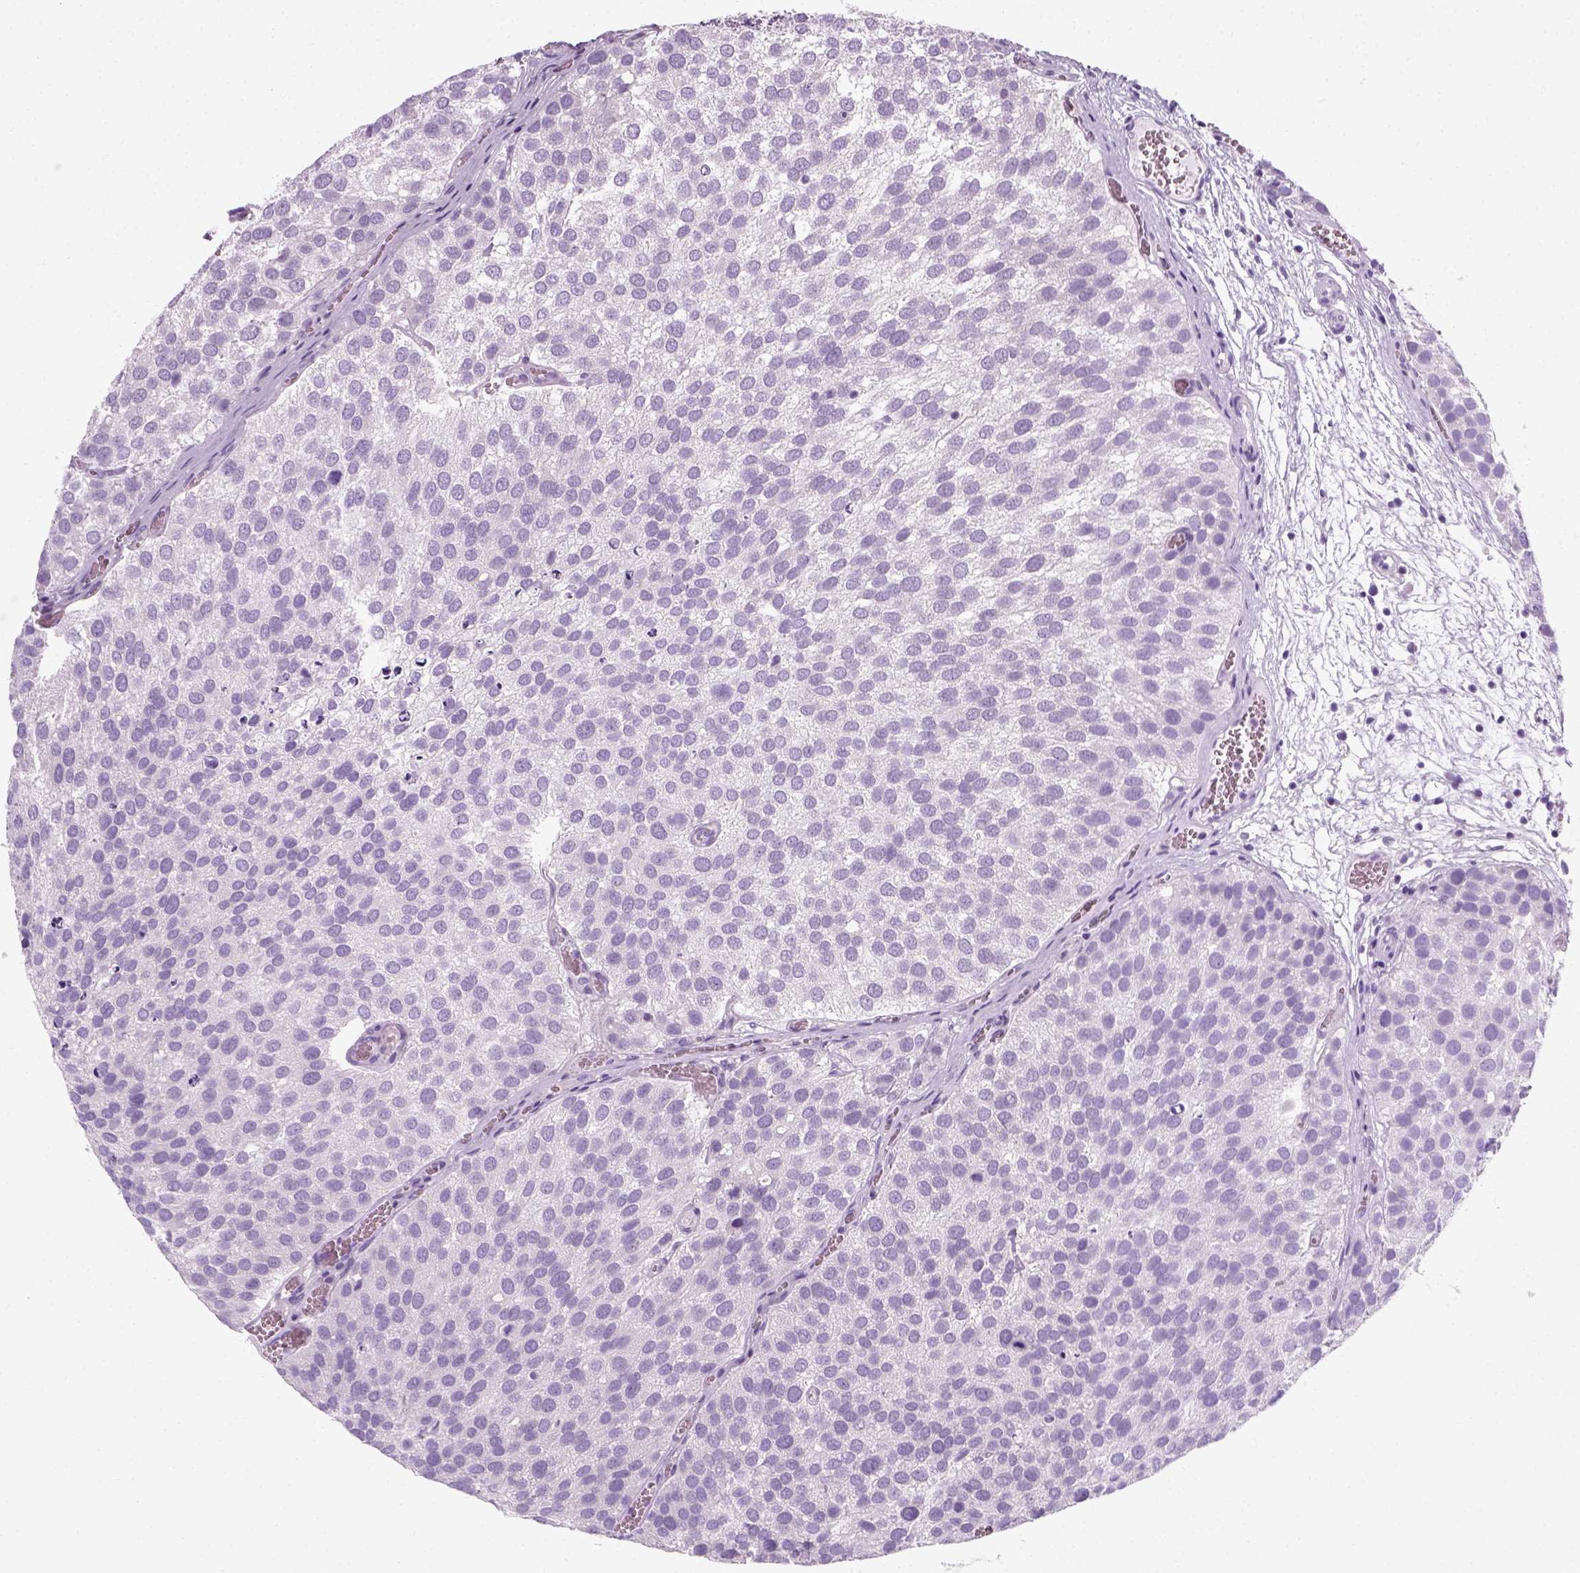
{"staining": {"intensity": "negative", "quantity": "none", "location": "none"}, "tissue": "urothelial cancer", "cell_type": "Tumor cells", "image_type": "cancer", "snomed": [{"axis": "morphology", "description": "Urothelial carcinoma, Low grade"}, {"axis": "topography", "description": "Urinary bladder"}], "caption": "The histopathology image demonstrates no significant positivity in tumor cells of urothelial cancer.", "gene": "SLC12A5", "patient": {"sex": "female", "age": 69}}